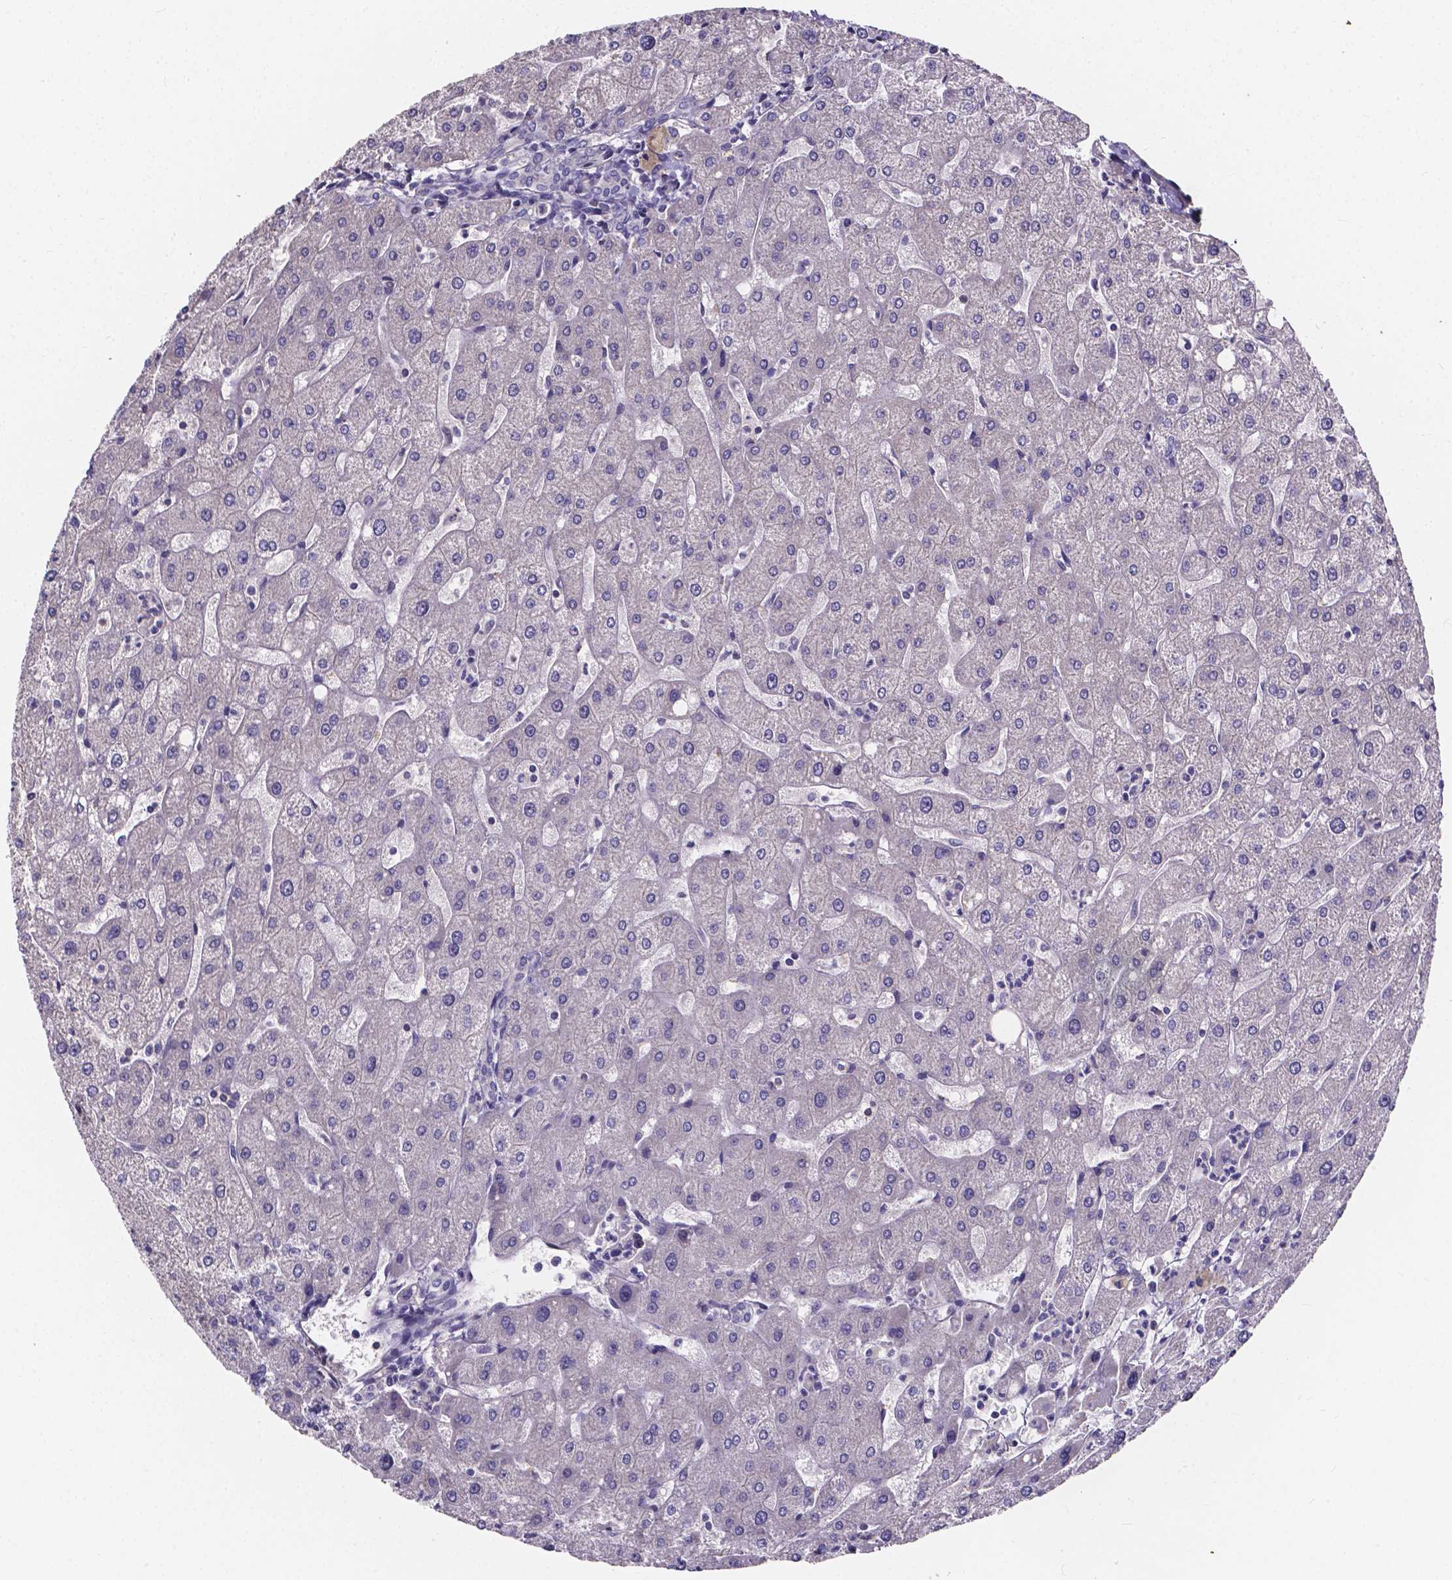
{"staining": {"intensity": "negative", "quantity": "none", "location": "none"}, "tissue": "liver", "cell_type": "Cholangiocytes", "image_type": "normal", "snomed": [{"axis": "morphology", "description": "Normal tissue, NOS"}, {"axis": "topography", "description": "Liver"}], "caption": "DAB (3,3'-diaminobenzidine) immunohistochemical staining of normal liver displays no significant staining in cholangiocytes. Brightfield microscopy of immunohistochemistry stained with DAB (brown) and hematoxylin (blue), captured at high magnification.", "gene": "THEMIS", "patient": {"sex": "male", "age": 67}}